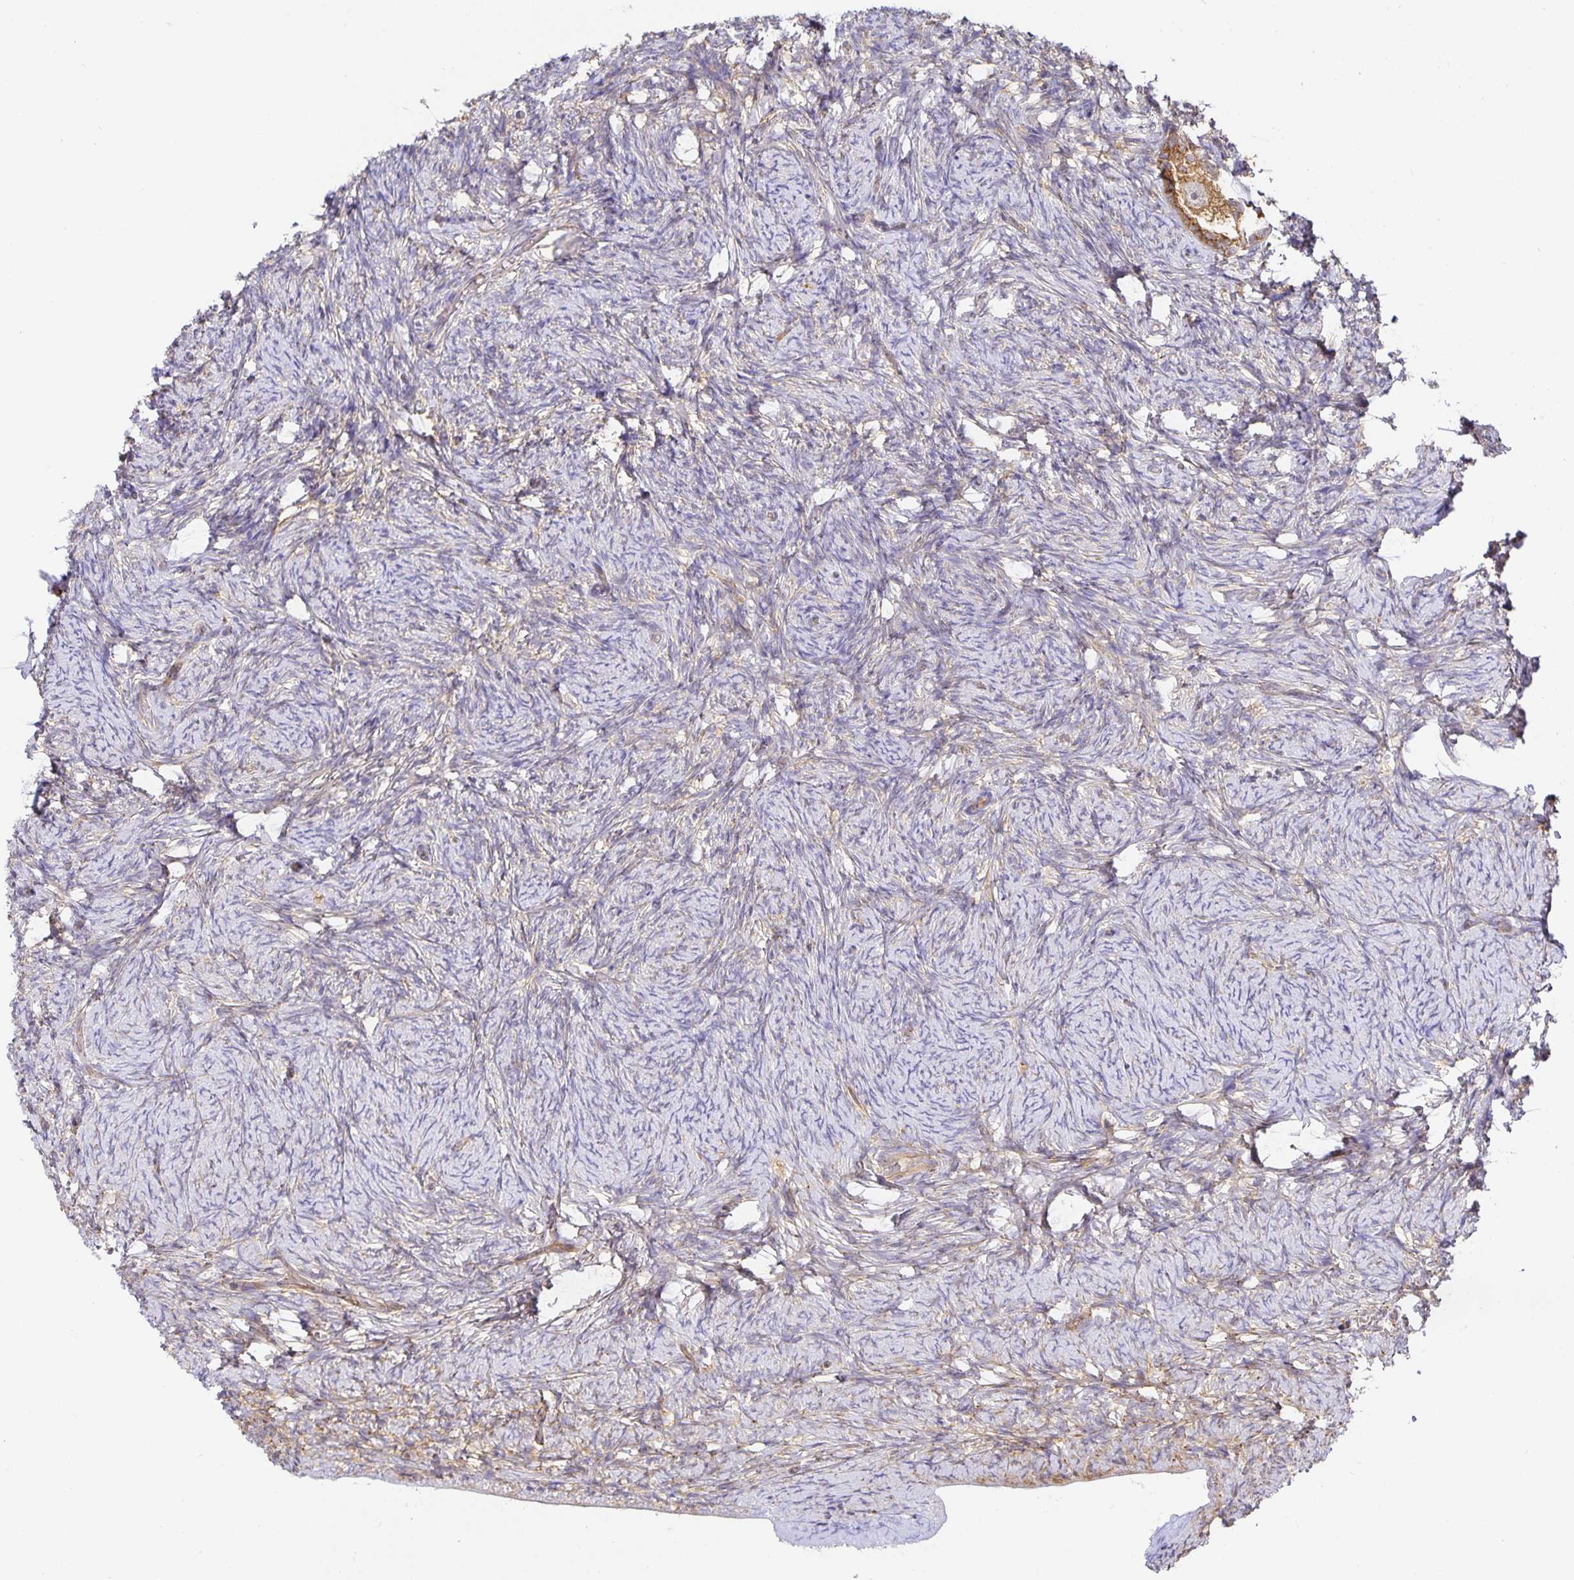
{"staining": {"intensity": "weak", "quantity": "<25%", "location": "cytoplasmic/membranous"}, "tissue": "ovary", "cell_type": "Ovarian stroma cells", "image_type": "normal", "snomed": [{"axis": "morphology", "description": "Normal tissue, NOS"}, {"axis": "topography", "description": "Ovary"}], "caption": "Immunohistochemistry of normal ovary shows no expression in ovarian stroma cells.", "gene": "USO1", "patient": {"sex": "female", "age": 34}}